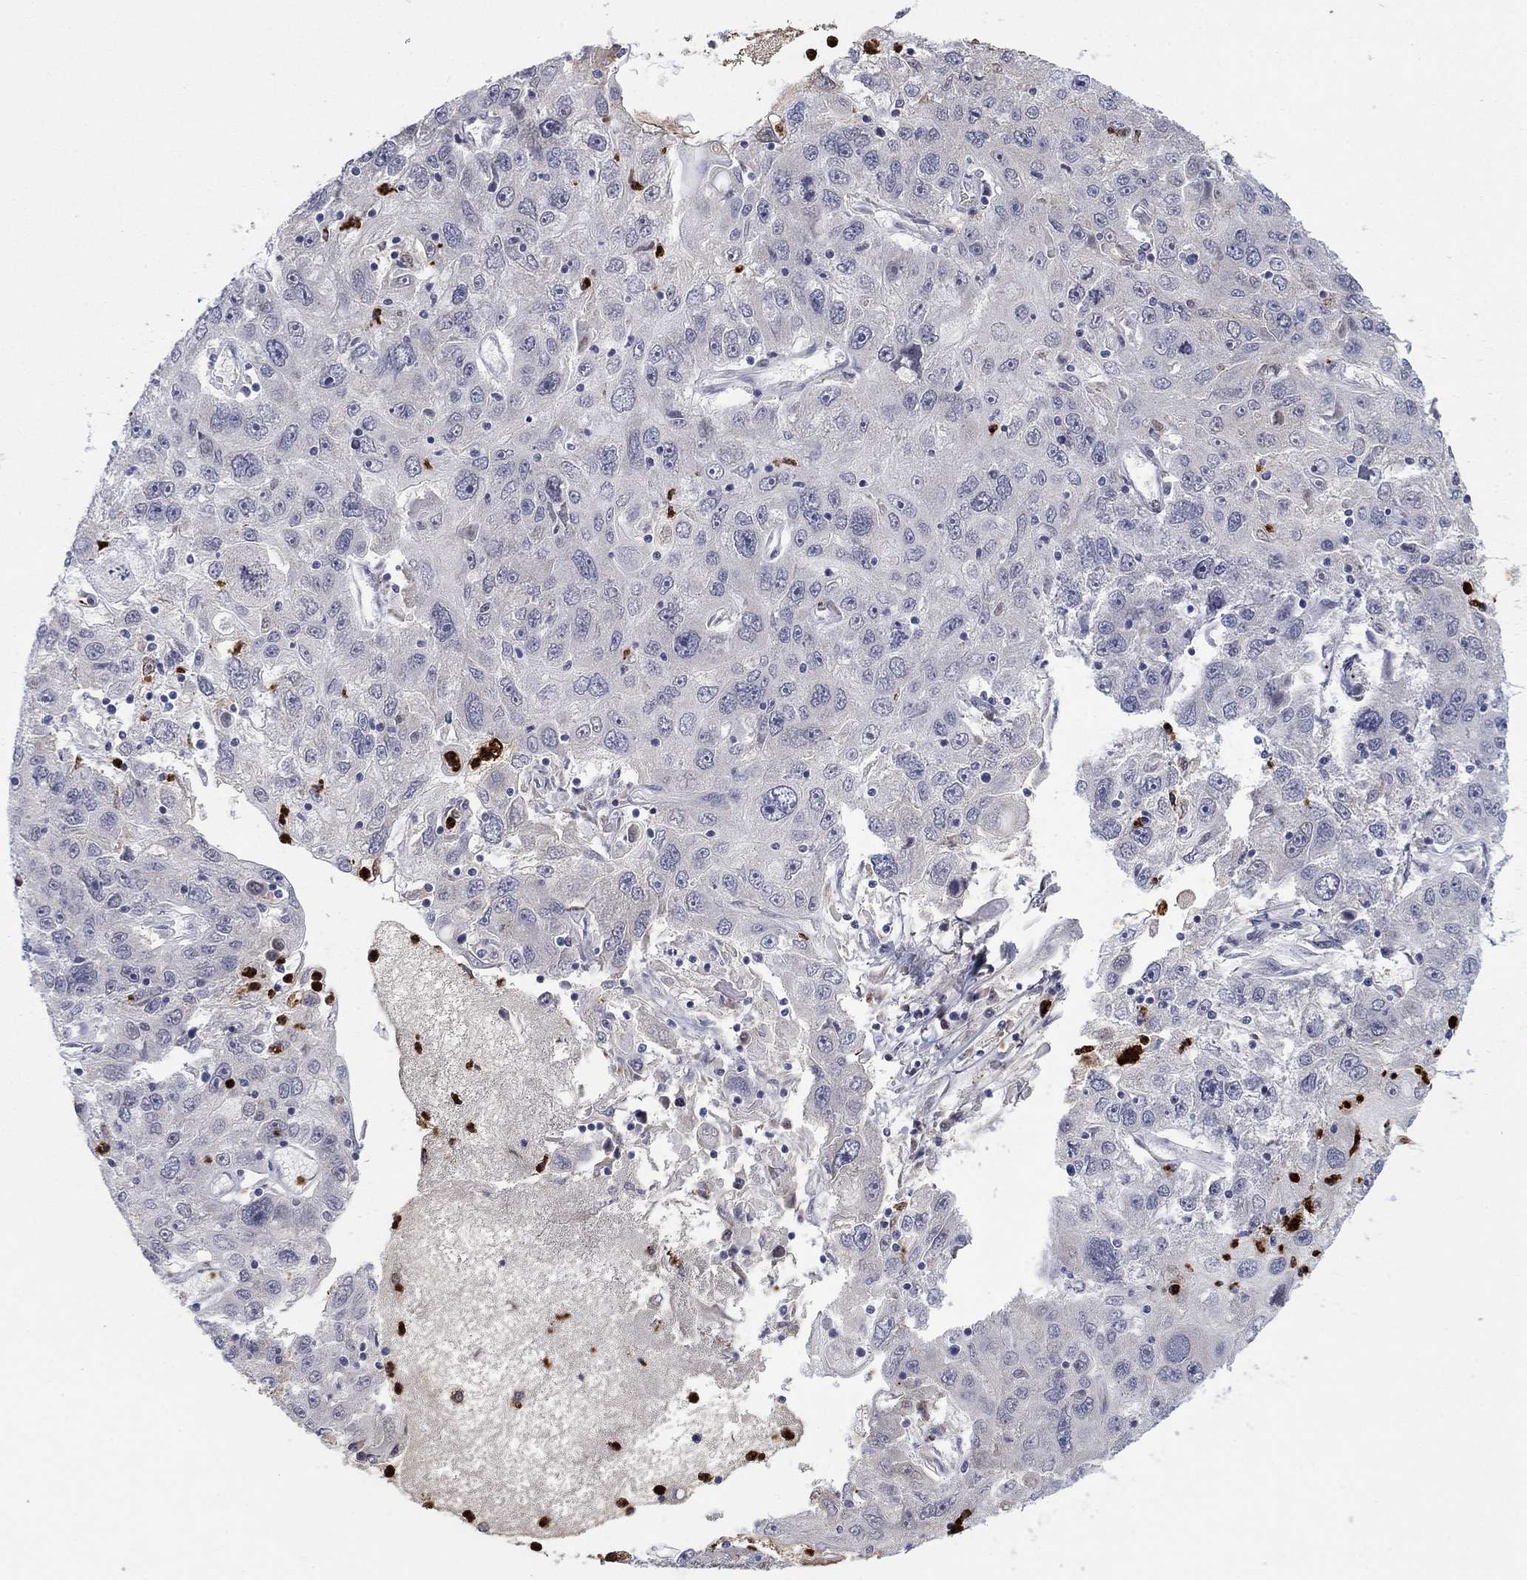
{"staining": {"intensity": "negative", "quantity": "none", "location": "none"}, "tissue": "stomach cancer", "cell_type": "Tumor cells", "image_type": "cancer", "snomed": [{"axis": "morphology", "description": "Adenocarcinoma, NOS"}, {"axis": "topography", "description": "Stomach"}], "caption": "A high-resolution photomicrograph shows immunohistochemistry (IHC) staining of stomach cancer, which reveals no significant positivity in tumor cells.", "gene": "MTRFR", "patient": {"sex": "male", "age": 56}}